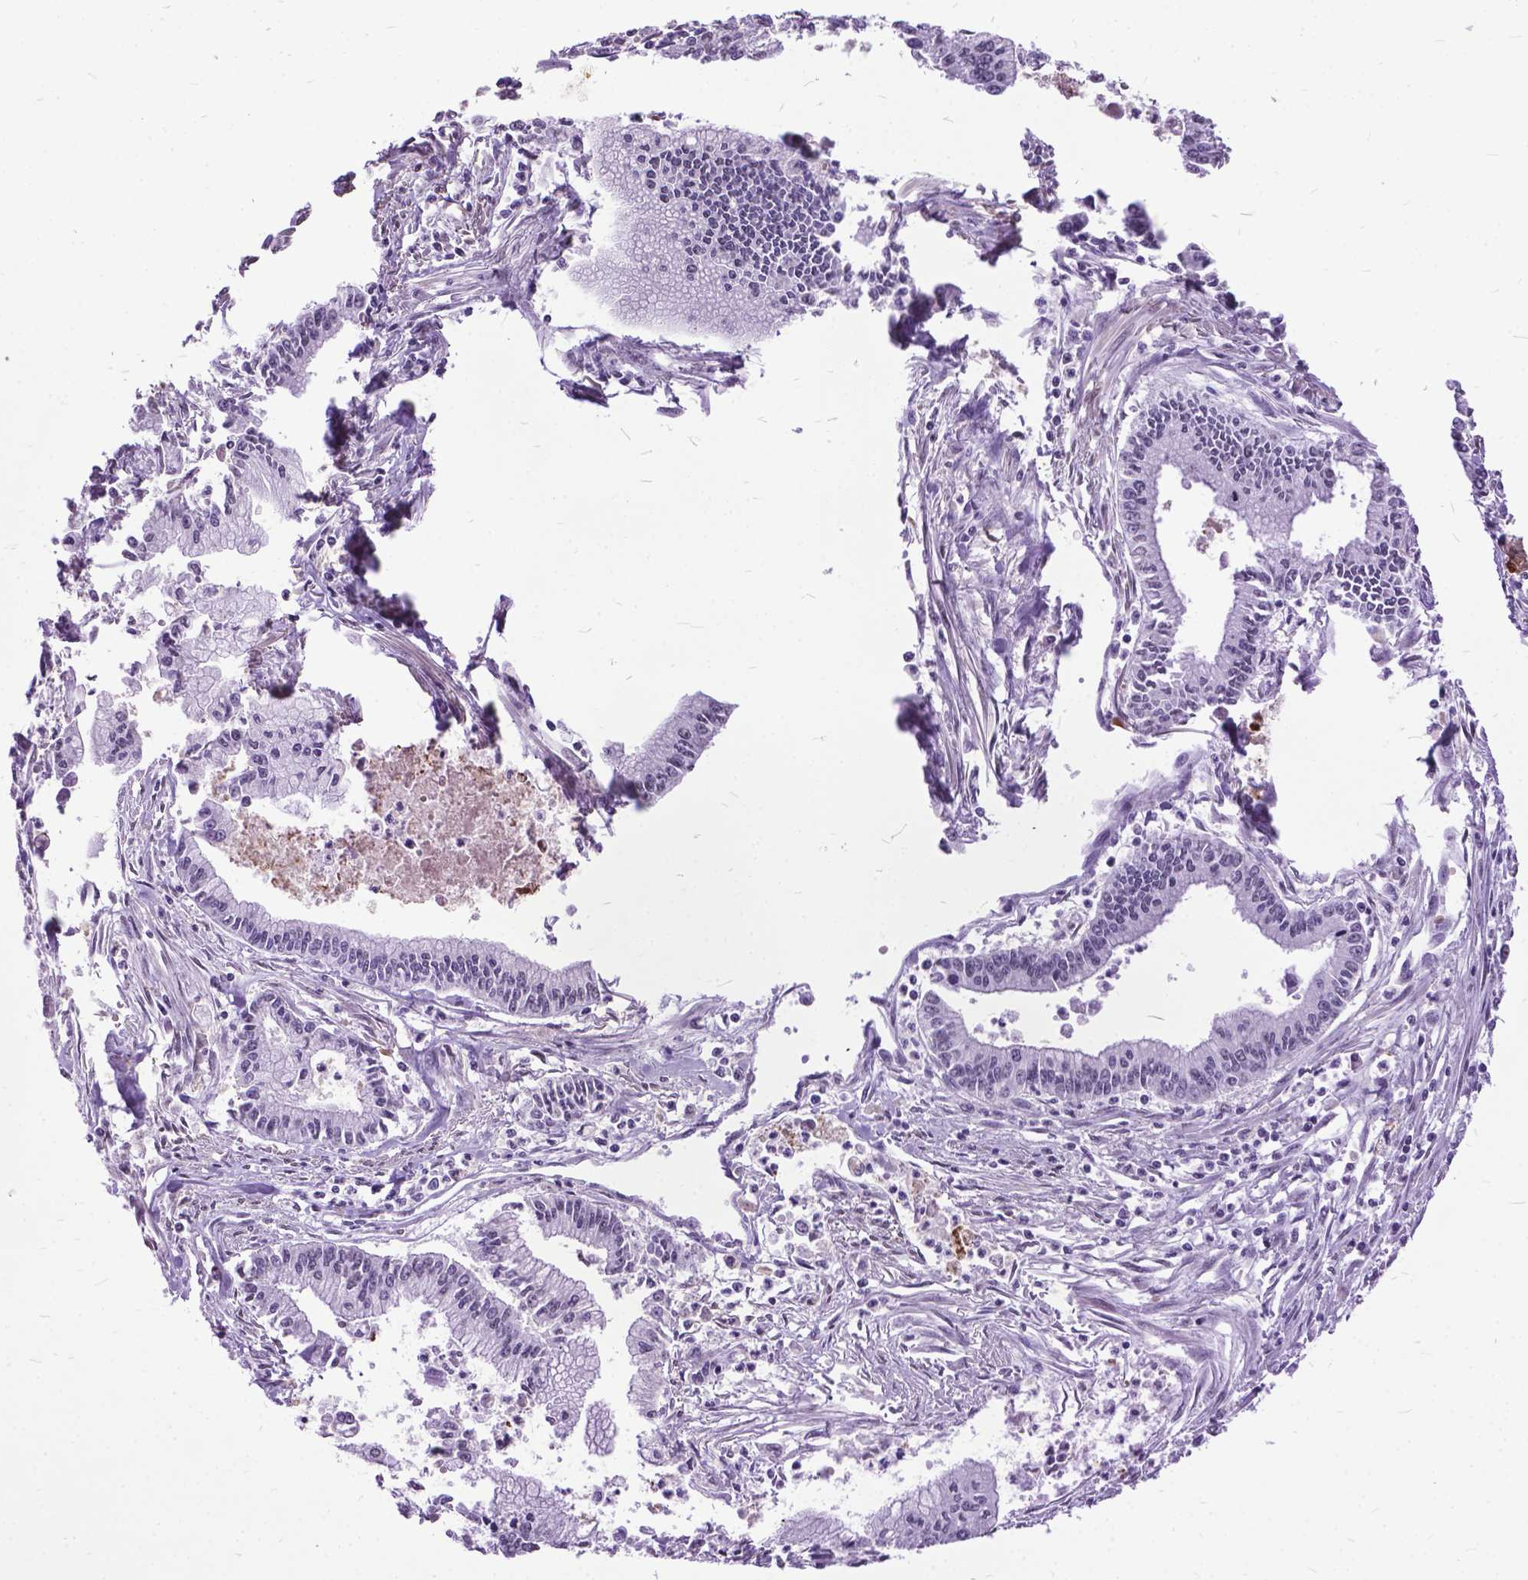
{"staining": {"intensity": "negative", "quantity": "none", "location": "none"}, "tissue": "pancreatic cancer", "cell_type": "Tumor cells", "image_type": "cancer", "snomed": [{"axis": "morphology", "description": "Adenocarcinoma, NOS"}, {"axis": "topography", "description": "Pancreas"}], "caption": "The micrograph reveals no significant staining in tumor cells of pancreatic cancer. Brightfield microscopy of immunohistochemistry (IHC) stained with DAB (brown) and hematoxylin (blue), captured at high magnification.", "gene": "MARCHF10", "patient": {"sex": "female", "age": 65}}